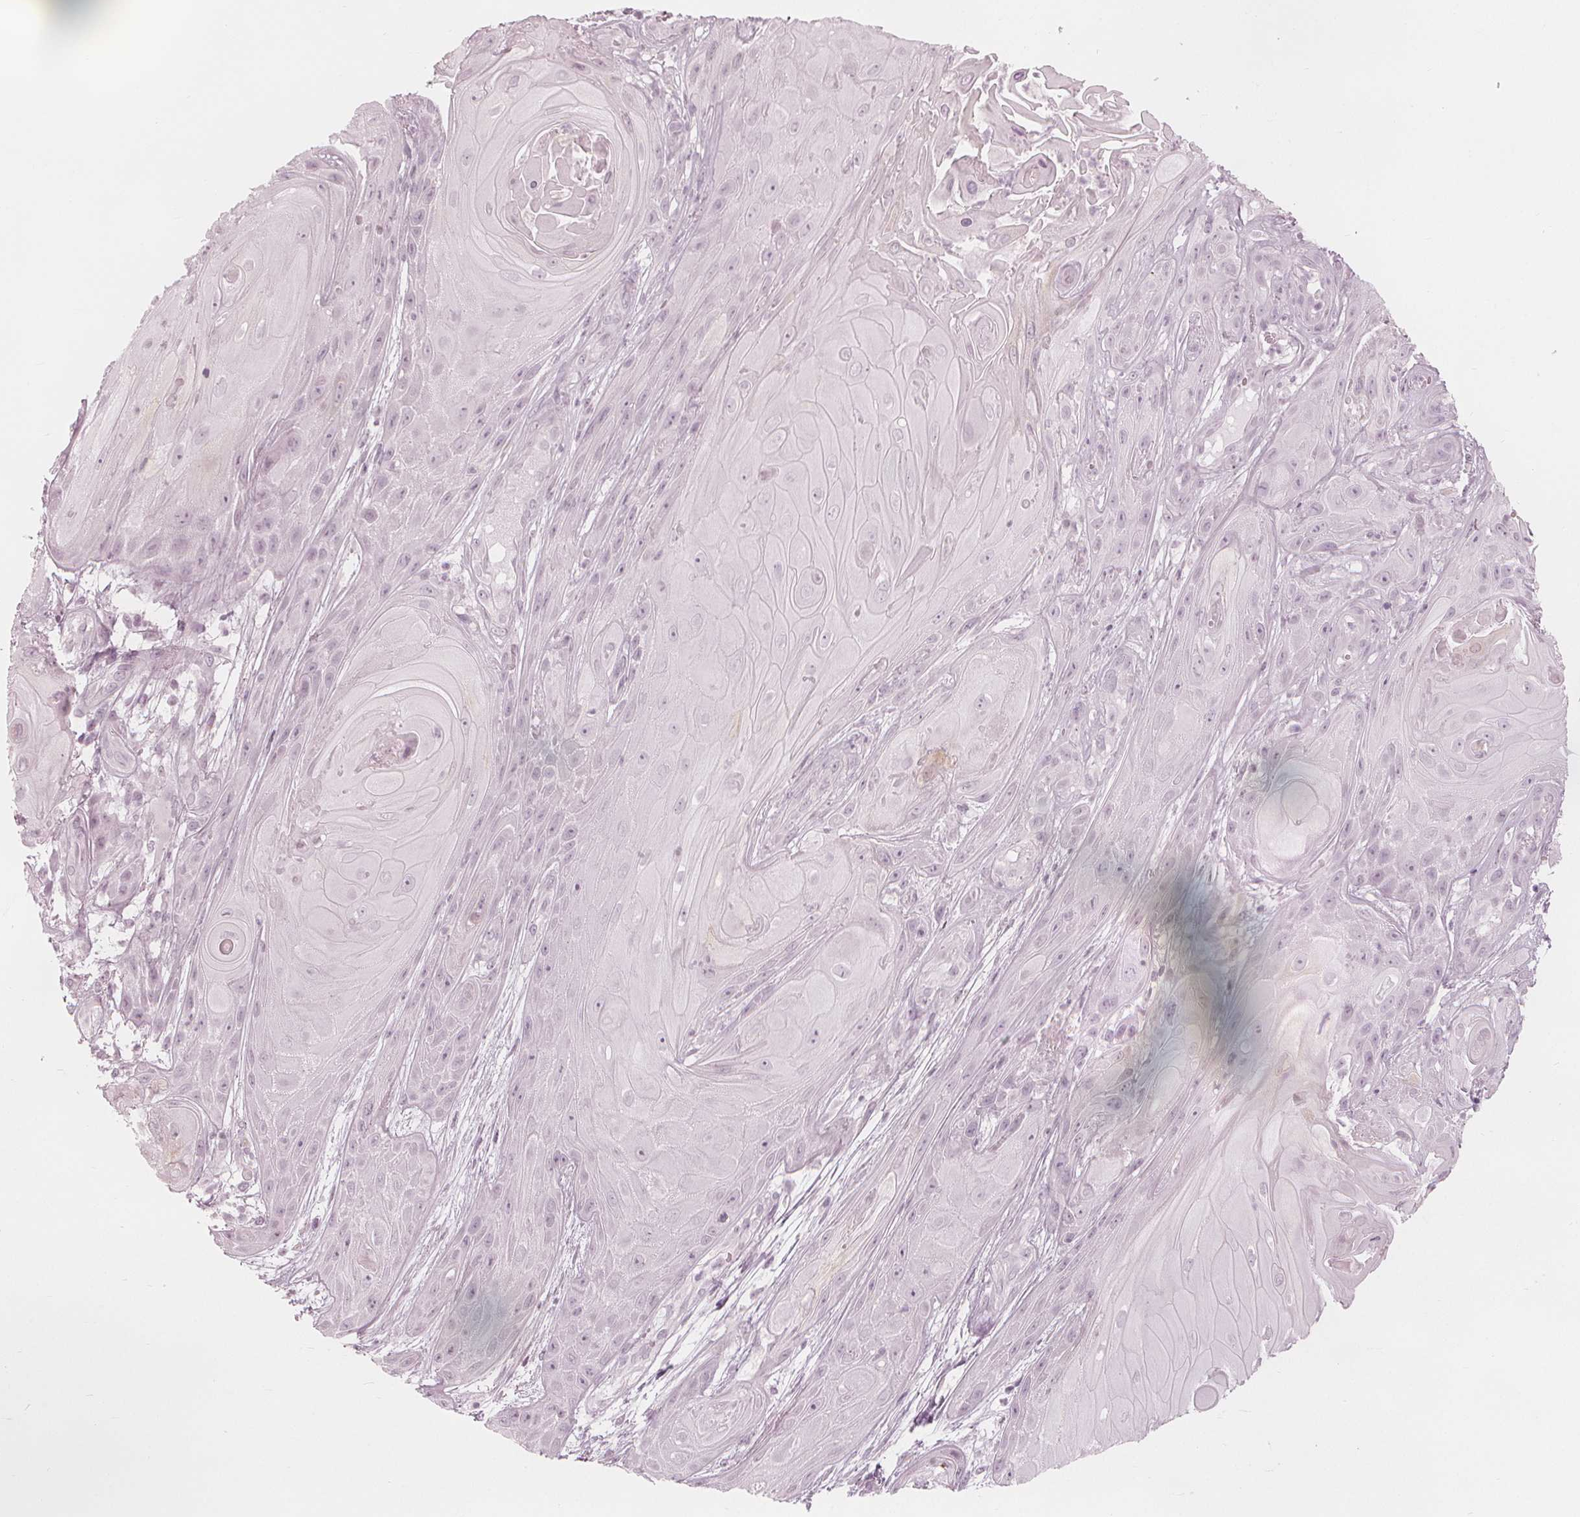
{"staining": {"intensity": "negative", "quantity": "none", "location": "none"}, "tissue": "skin cancer", "cell_type": "Tumor cells", "image_type": "cancer", "snomed": [{"axis": "morphology", "description": "Squamous cell carcinoma, NOS"}, {"axis": "topography", "description": "Skin"}], "caption": "An image of human squamous cell carcinoma (skin) is negative for staining in tumor cells.", "gene": "PAEP", "patient": {"sex": "male", "age": 62}}